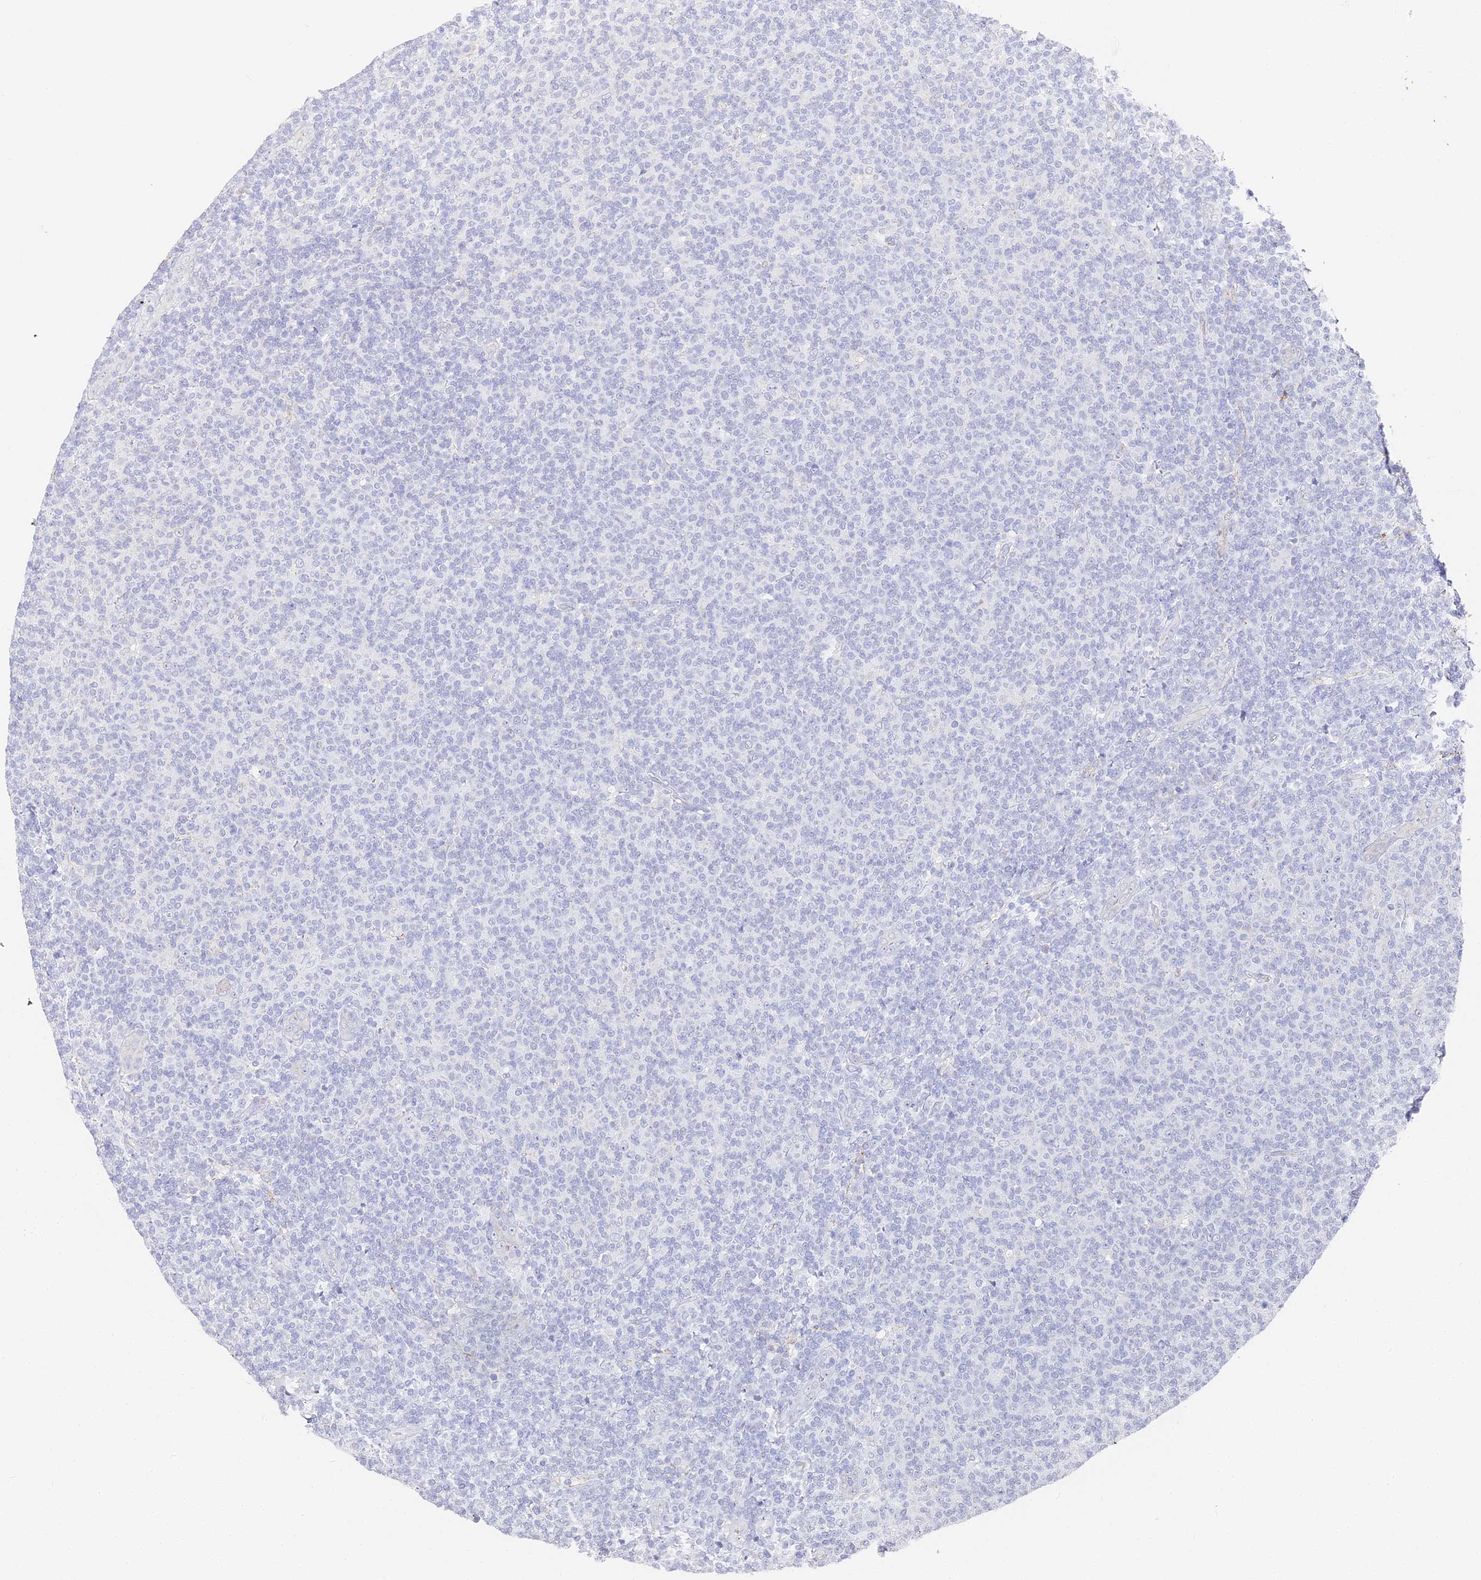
{"staining": {"intensity": "negative", "quantity": "none", "location": "none"}, "tissue": "lymphoma", "cell_type": "Tumor cells", "image_type": "cancer", "snomed": [{"axis": "morphology", "description": "Malignant lymphoma, non-Hodgkin's type, Low grade"}, {"axis": "topography", "description": "Lymph node"}], "caption": "Immunohistochemistry of malignant lymphoma, non-Hodgkin's type (low-grade) demonstrates no staining in tumor cells.", "gene": "GJA1", "patient": {"sex": "male", "age": 66}}